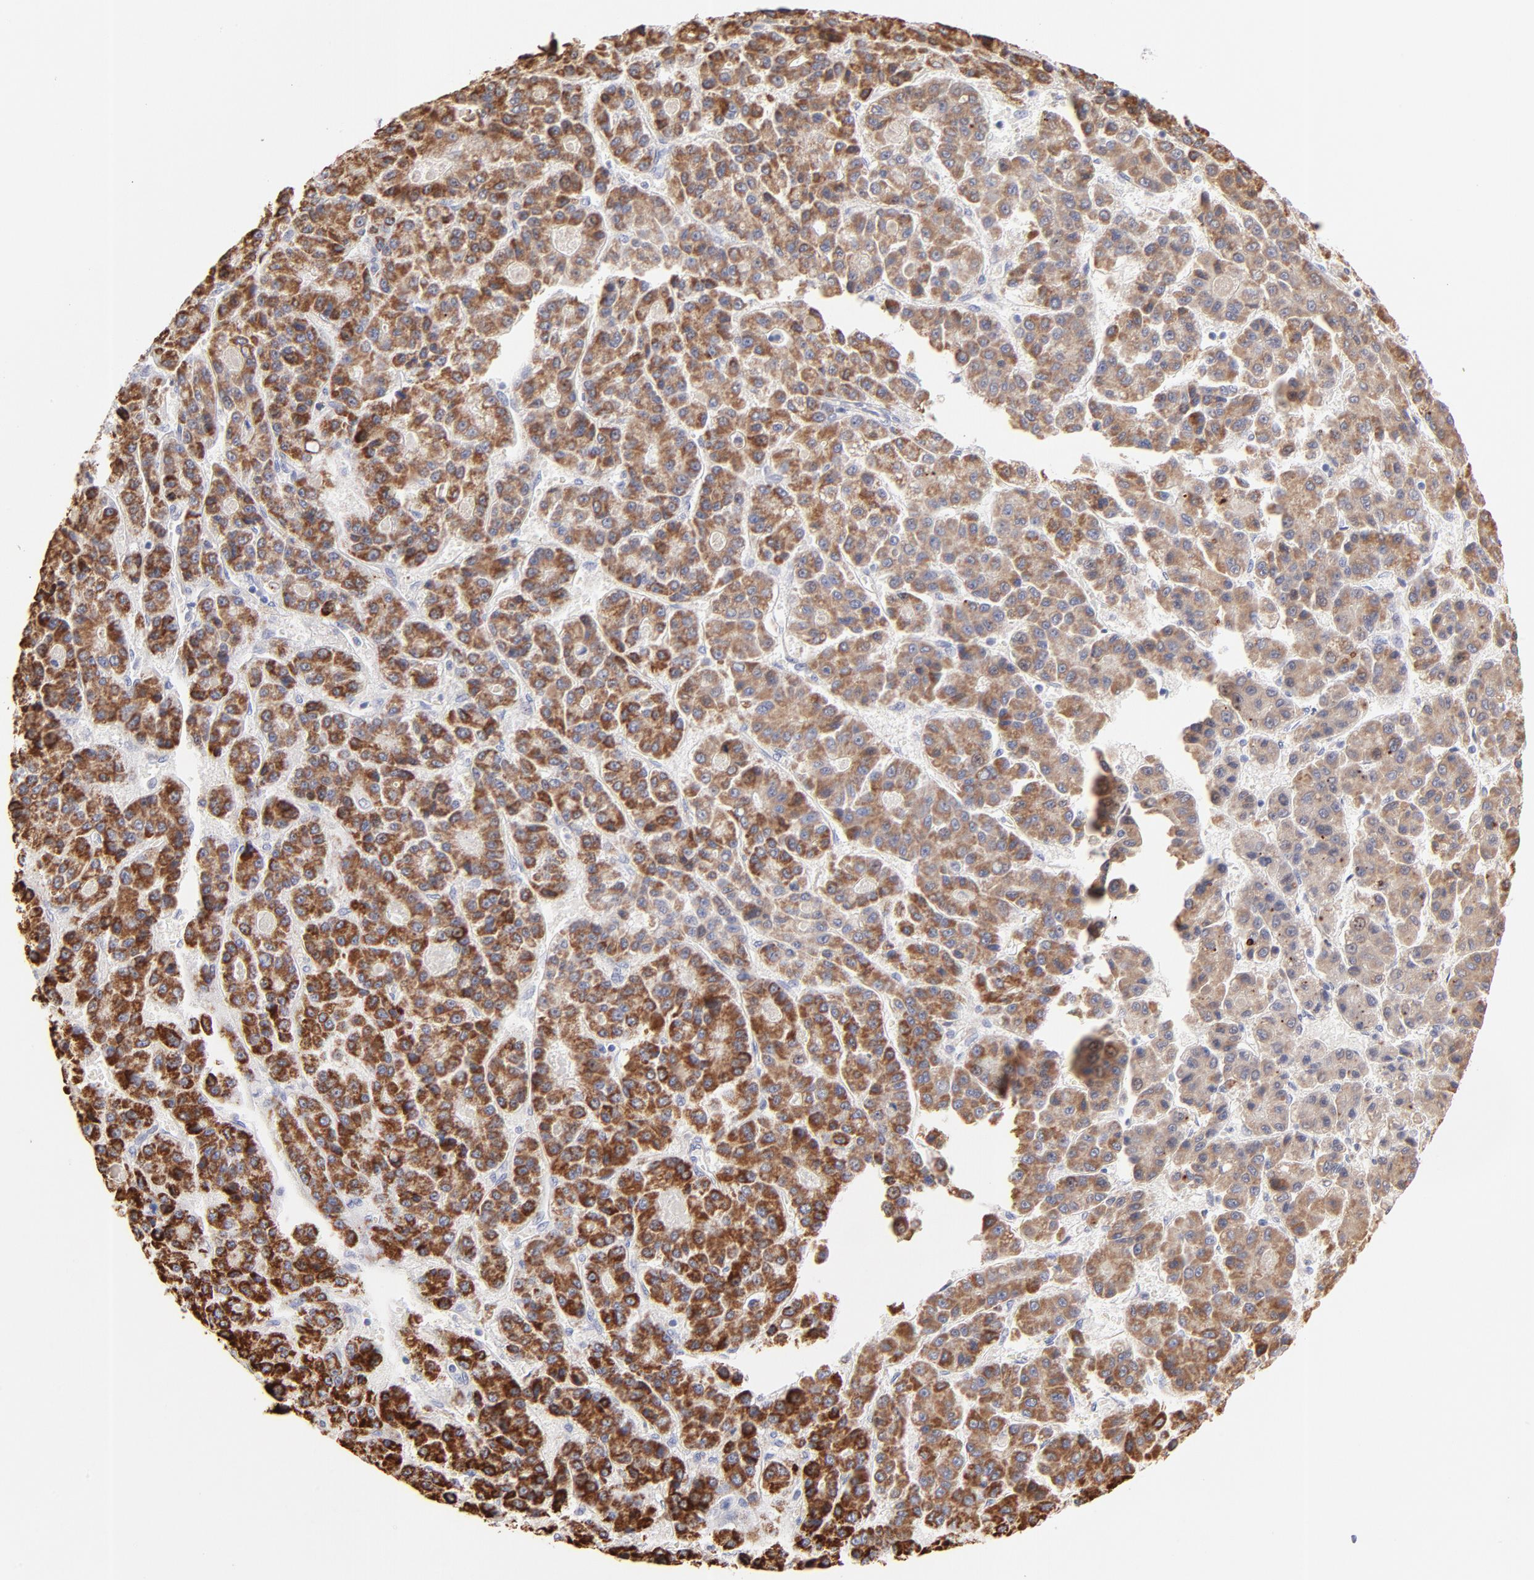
{"staining": {"intensity": "strong", "quantity": ">75%", "location": "cytoplasmic/membranous"}, "tissue": "liver cancer", "cell_type": "Tumor cells", "image_type": "cancer", "snomed": [{"axis": "morphology", "description": "Carcinoma, Hepatocellular, NOS"}, {"axis": "topography", "description": "Liver"}], "caption": "Brown immunohistochemical staining in human liver hepatocellular carcinoma displays strong cytoplasmic/membranous positivity in about >75% of tumor cells.", "gene": "TST", "patient": {"sex": "male", "age": 70}}